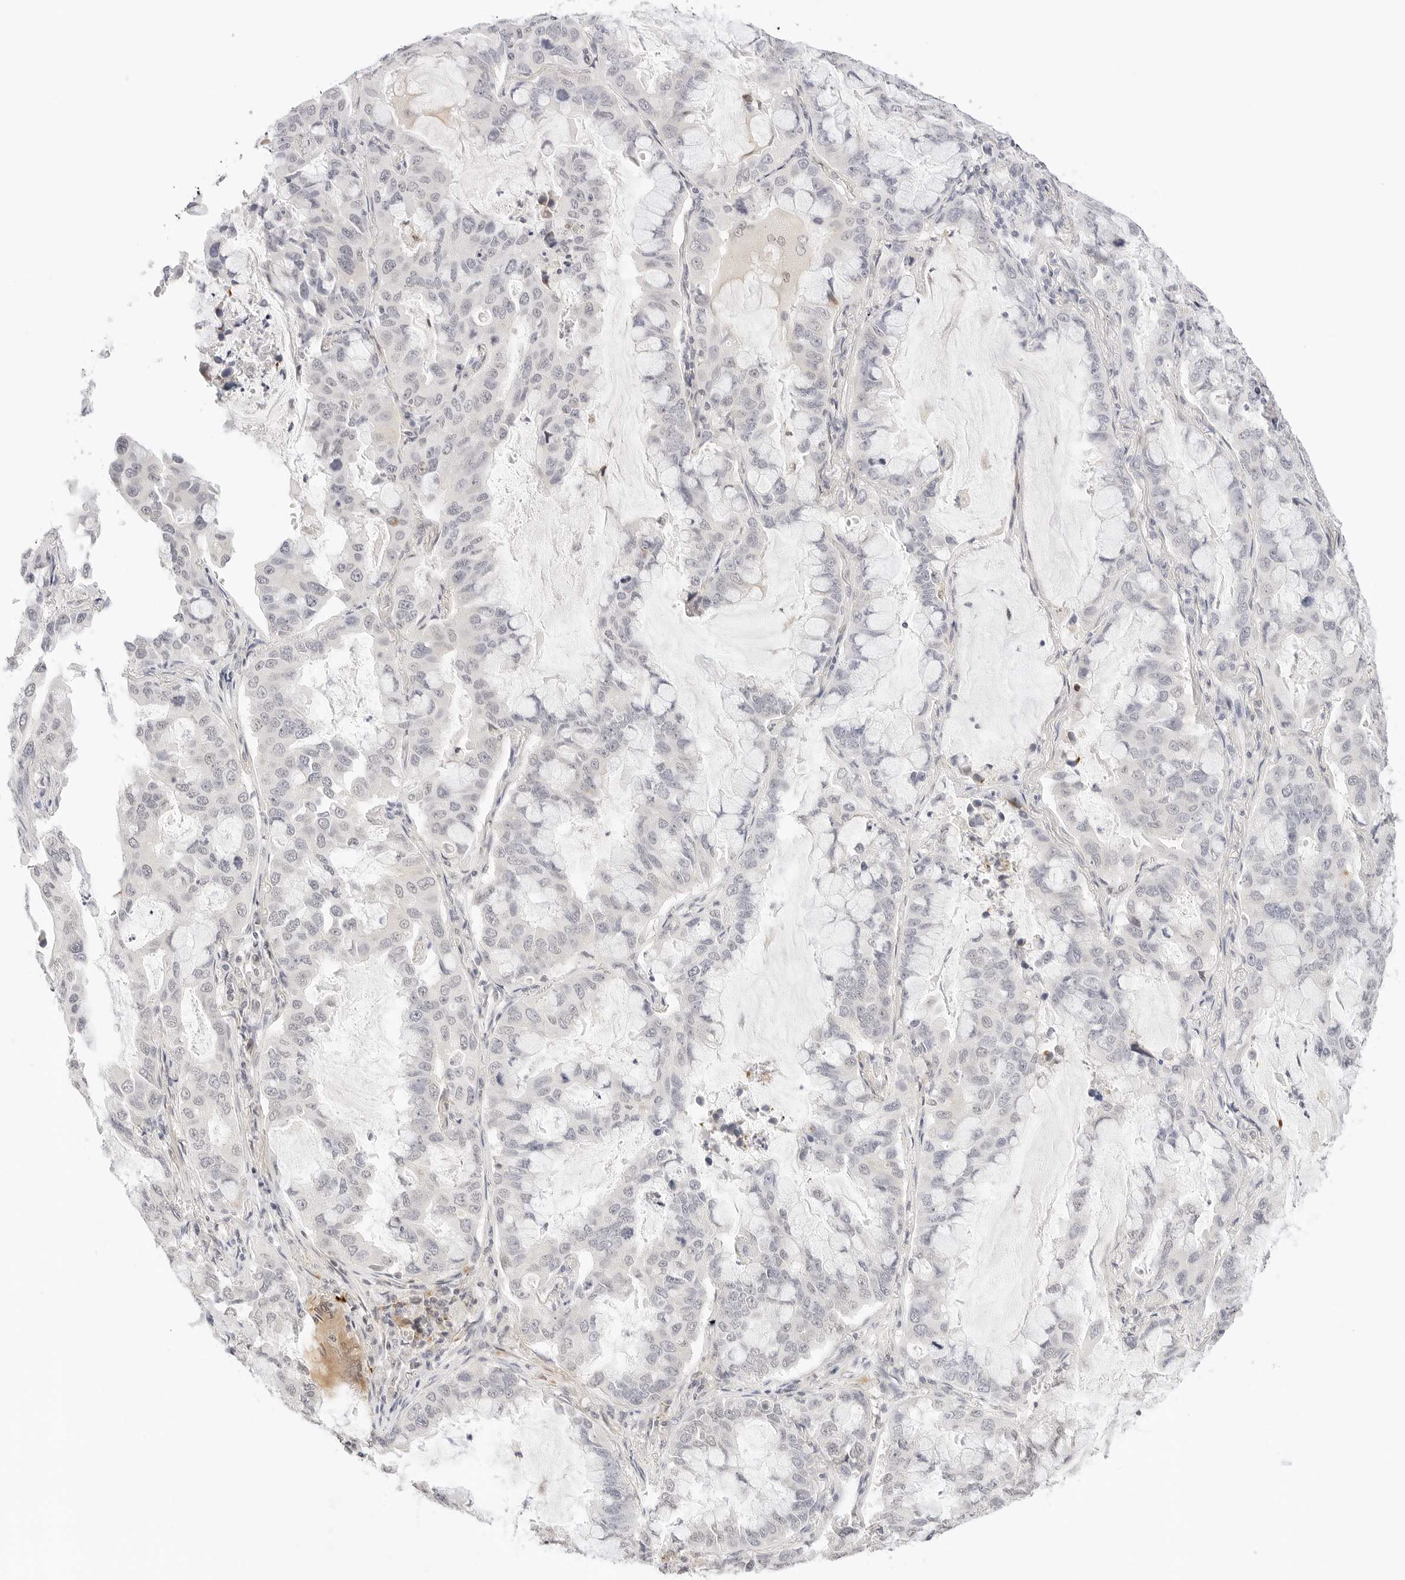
{"staining": {"intensity": "negative", "quantity": "none", "location": "none"}, "tissue": "lung cancer", "cell_type": "Tumor cells", "image_type": "cancer", "snomed": [{"axis": "morphology", "description": "Adenocarcinoma, NOS"}, {"axis": "topography", "description": "Lung"}], "caption": "A histopathology image of lung adenocarcinoma stained for a protein exhibits no brown staining in tumor cells.", "gene": "XKR4", "patient": {"sex": "male", "age": 64}}